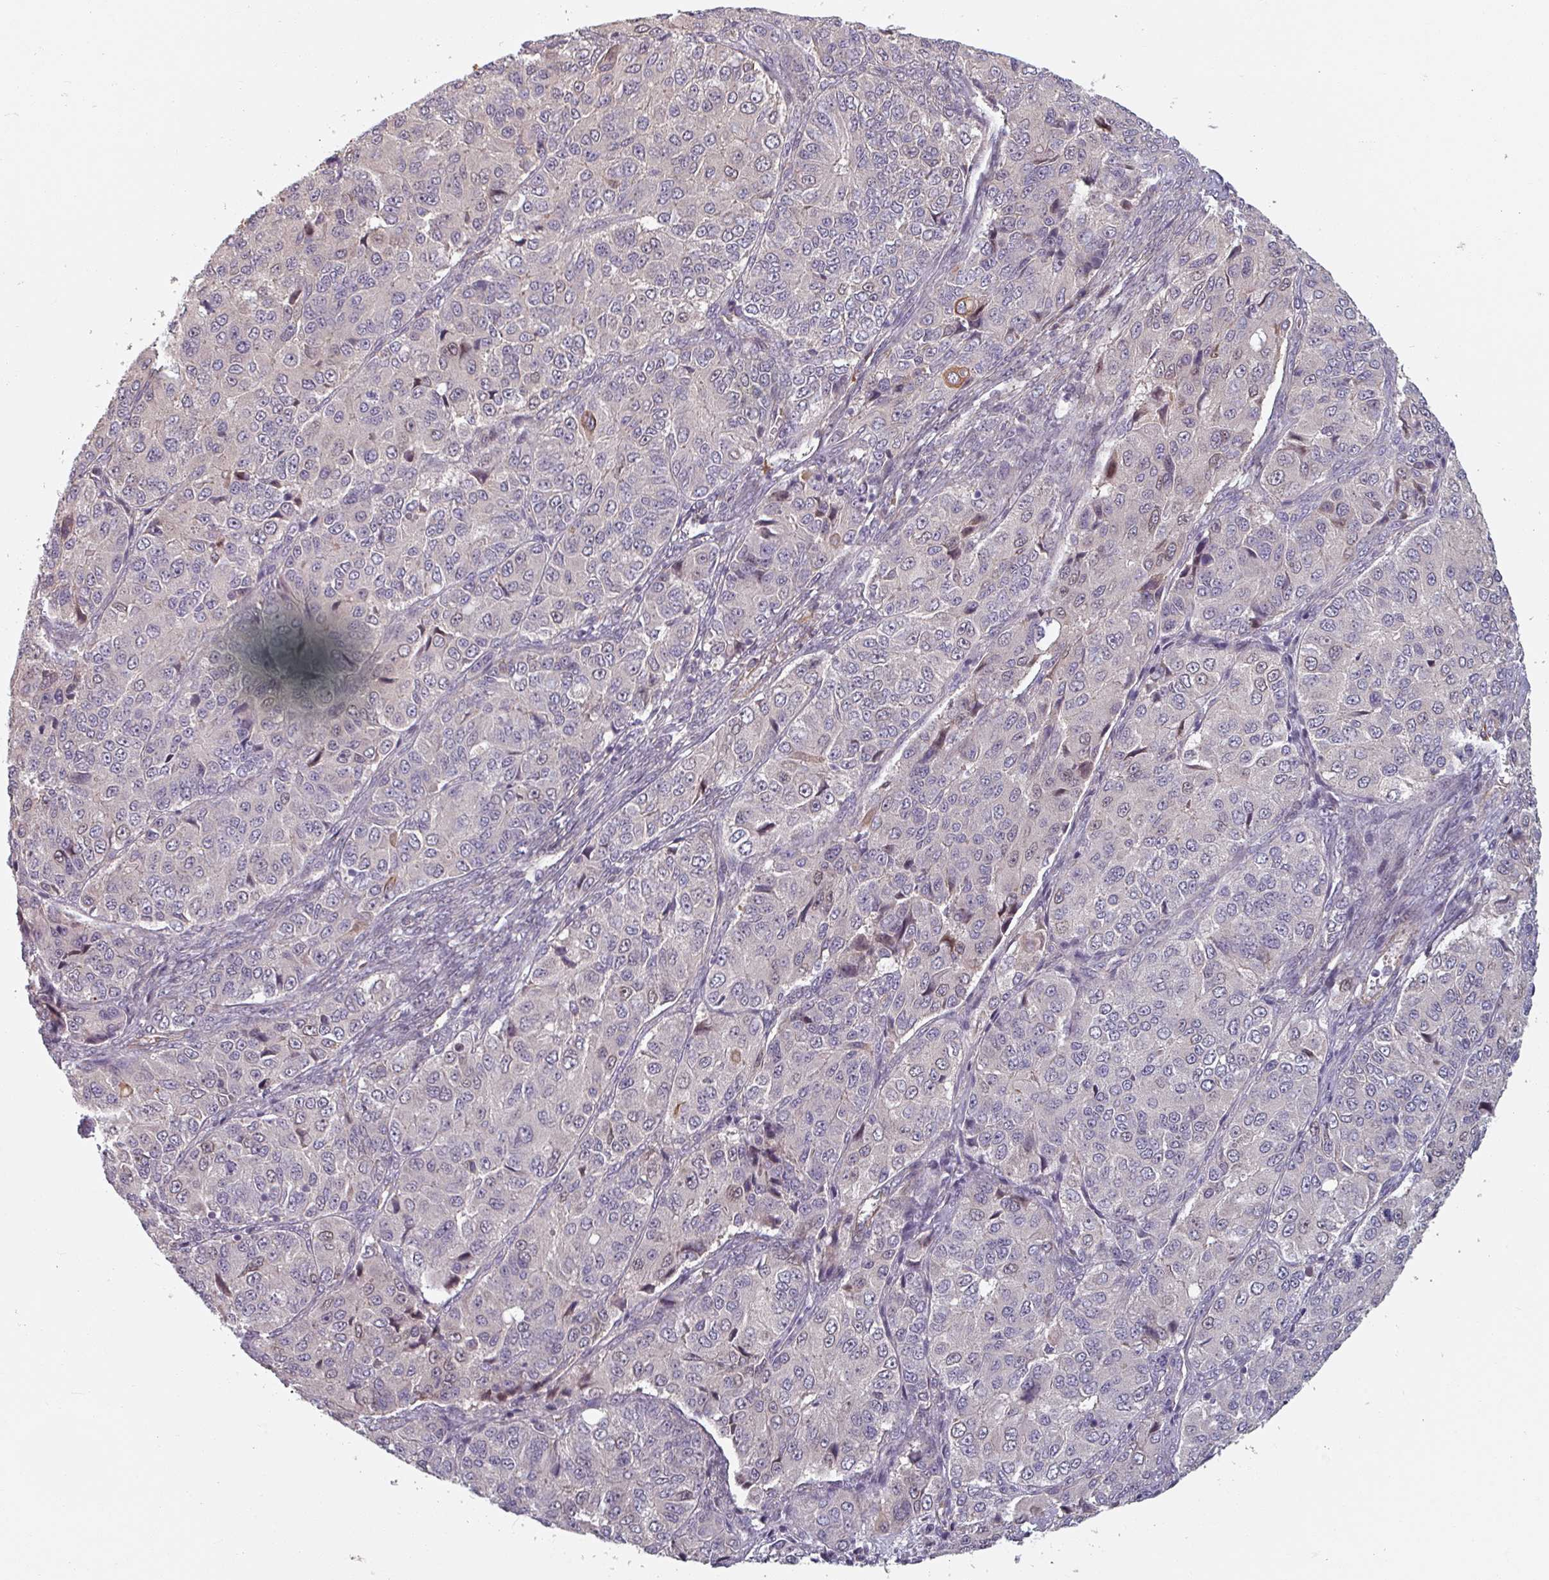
{"staining": {"intensity": "negative", "quantity": "none", "location": "none"}, "tissue": "ovarian cancer", "cell_type": "Tumor cells", "image_type": "cancer", "snomed": [{"axis": "morphology", "description": "Carcinoma, endometroid"}, {"axis": "topography", "description": "Ovary"}], "caption": "DAB (3,3'-diaminobenzidine) immunohistochemical staining of endometroid carcinoma (ovarian) shows no significant expression in tumor cells.", "gene": "C4BPB", "patient": {"sex": "female", "age": 51}}